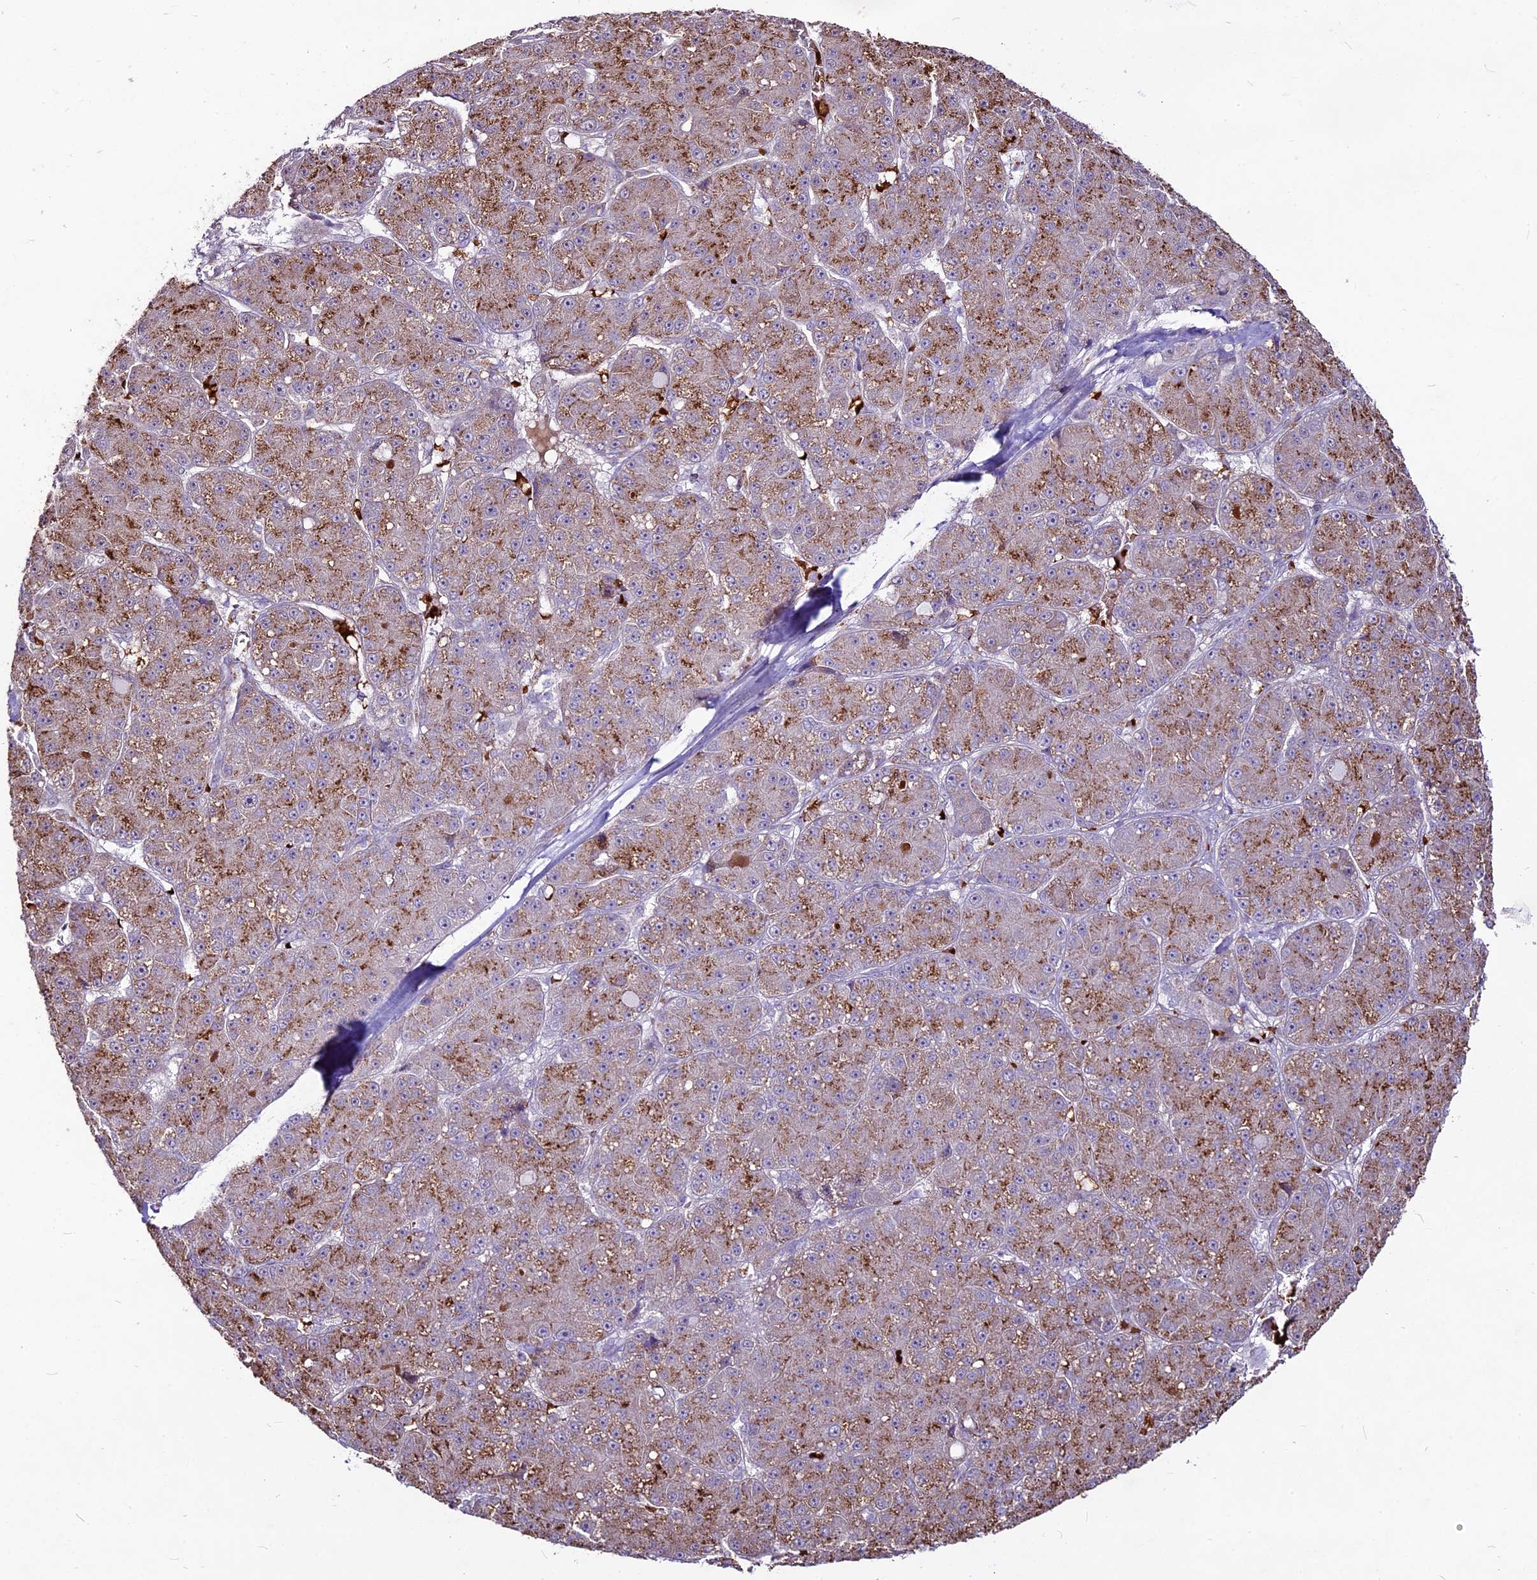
{"staining": {"intensity": "moderate", "quantity": "25%-75%", "location": "cytoplasmic/membranous"}, "tissue": "liver cancer", "cell_type": "Tumor cells", "image_type": "cancer", "snomed": [{"axis": "morphology", "description": "Carcinoma, Hepatocellular, NOS"}, {"axis": "topography", "description": "Liver"}], "caption": "Human hepatocellular carcinoma (liver) stained with a protein marker displays moderate staining in tumor cells.", "gene": "SUSD3", "patient": {"sex": "male", "age": 67}}